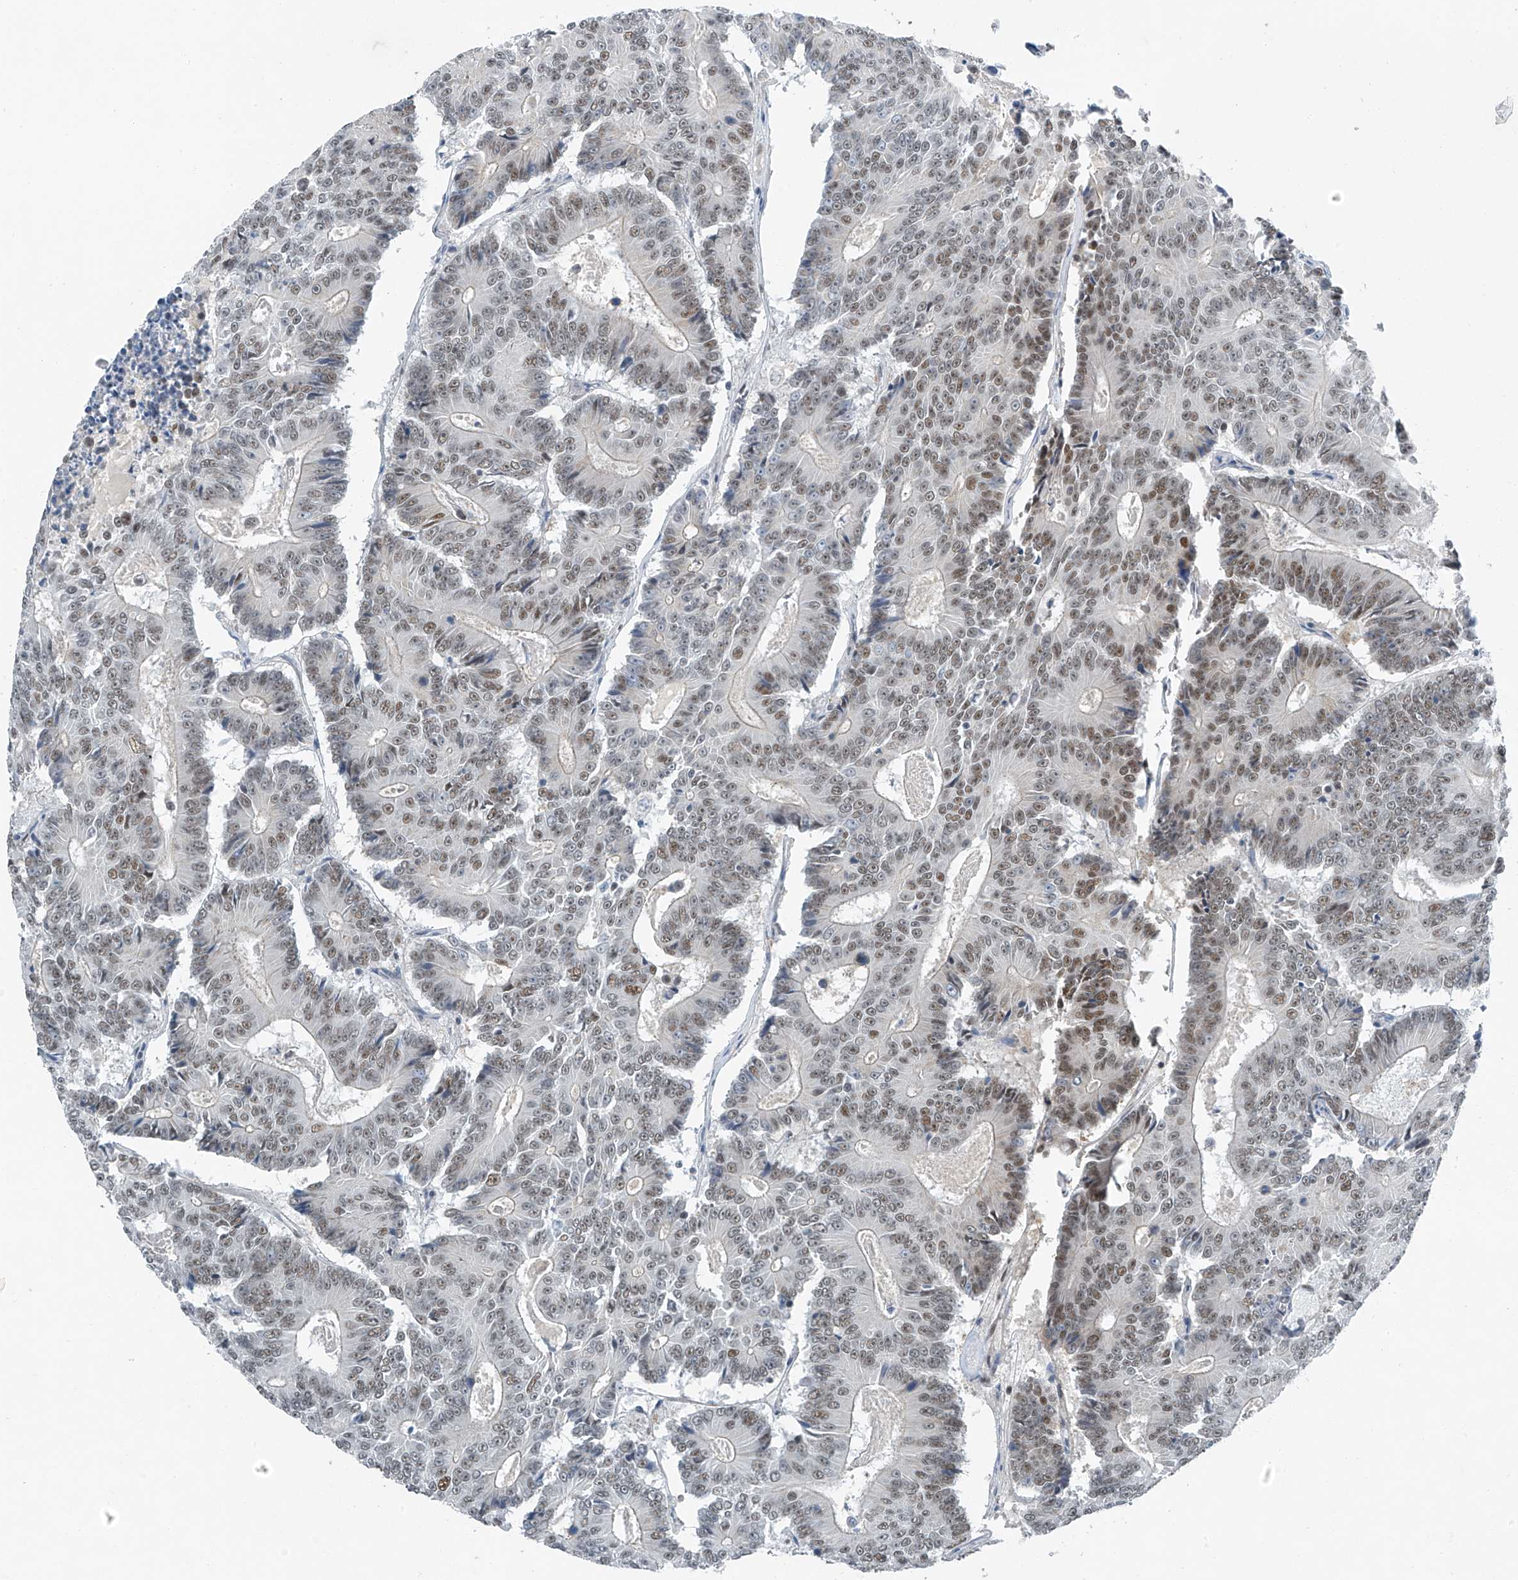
{"staining": {"intensity": "moderate", "quantity": "25%-75%", "location": "nuclear"}, "tissue": "colorectal cancer", "cell_type": "Tumor cells", "image_type": "cancer", "snomed": [{"axis": "morphology", "description": "Adenocarcinoma, NOS"}, {"axis": "topography", "description": "Colon"}], "caption": "Human colorectal cancer (adenocarcinoma) stained for a protein (brown) shows moderate nuclear positive expression in approximately 25%-75% of tumor cells.", "gene": "TAF8", "patient": {"sex": "male", "age": 83}}